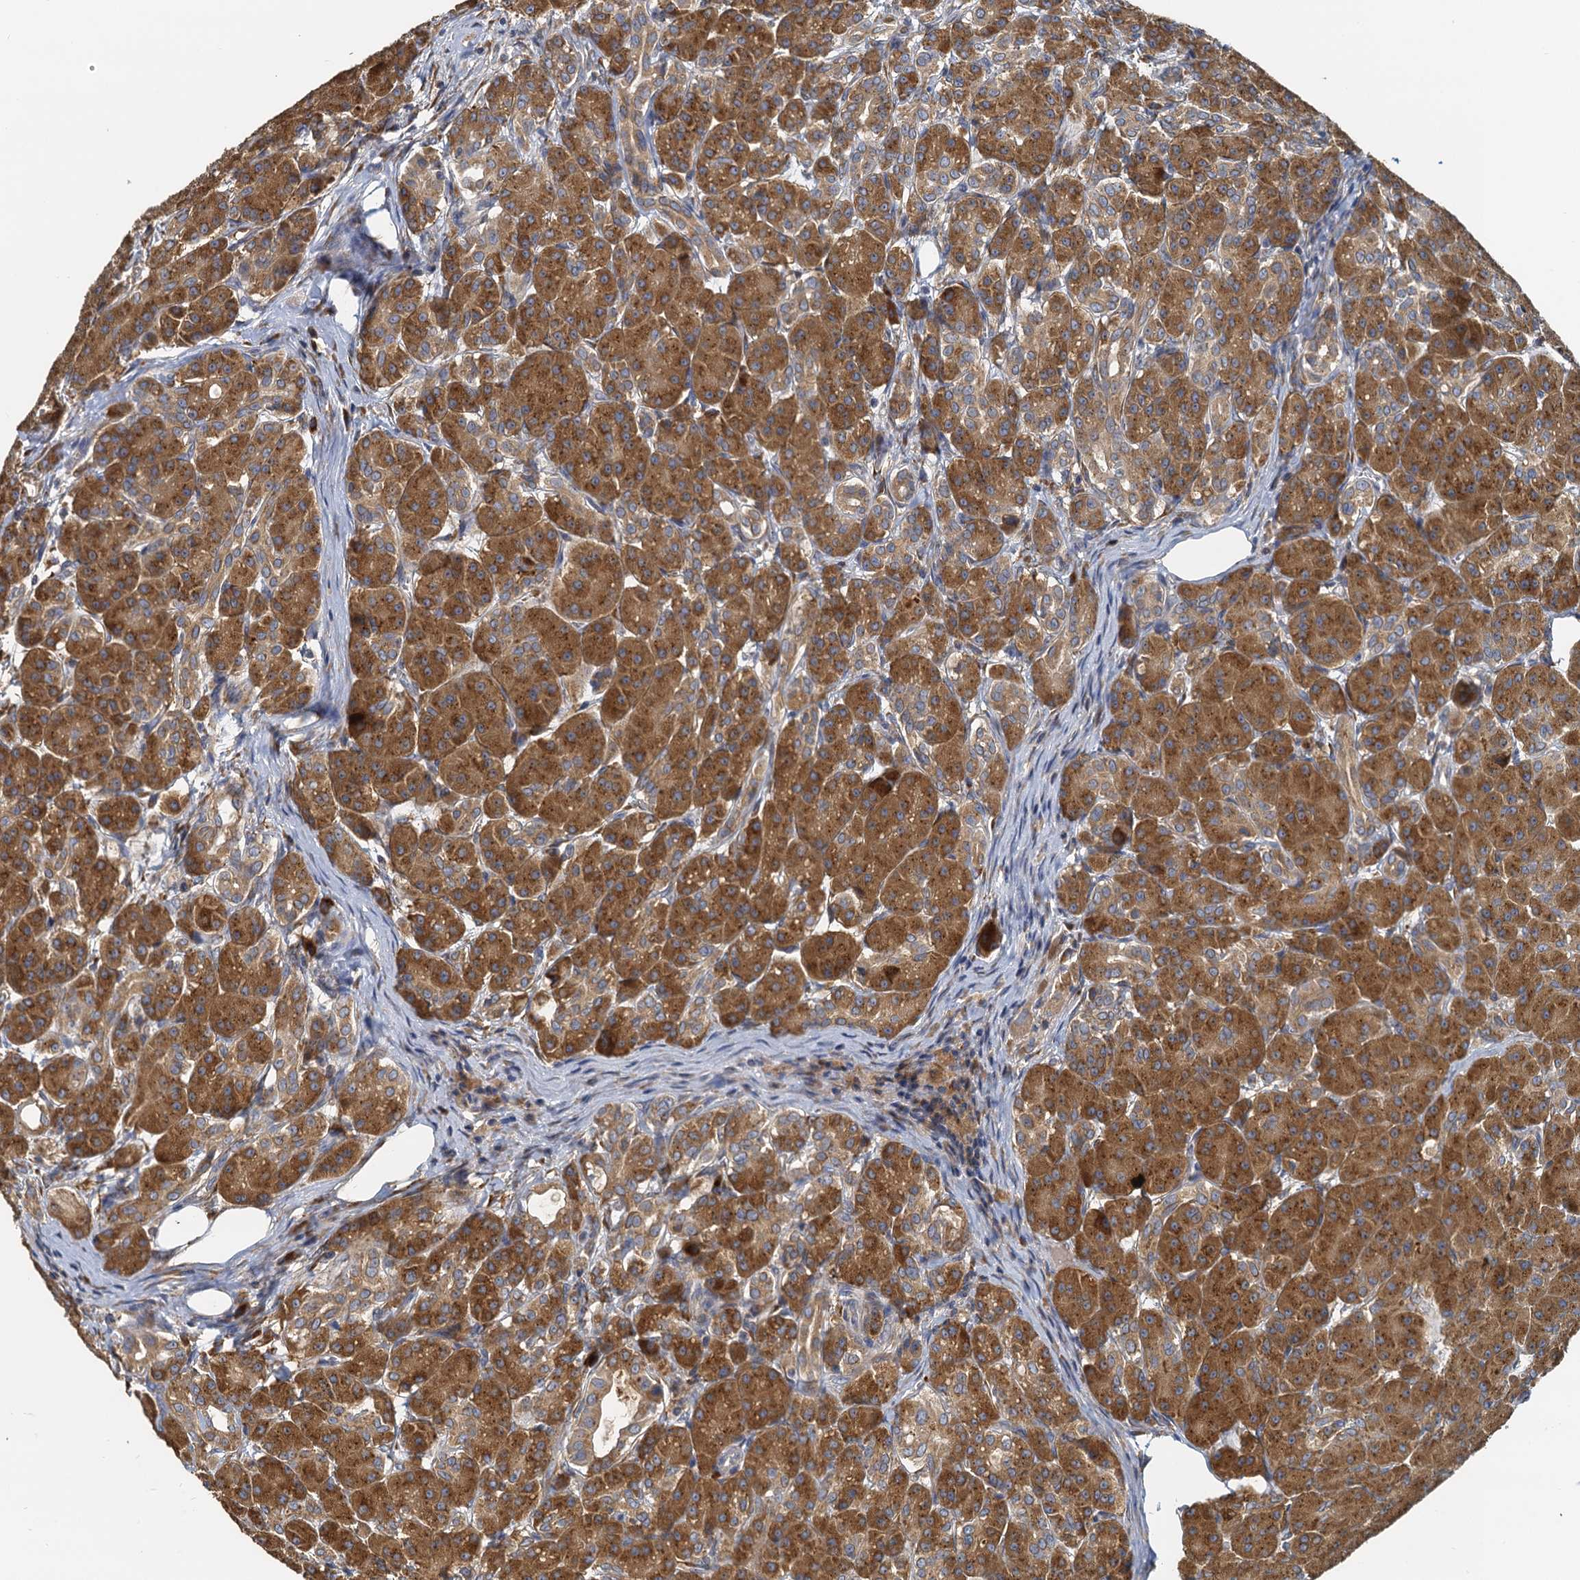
{"staining": {"intensity": "strong", "quantity": ">75%", "location": "cytoplasmic/membranous"}, "tissue": "pancreas", "cell_type": "Exocrine glandular cells", "image_type": "normal", "snomed": [{"axis": "morphology", "description": "Normal tissue, NOS"}, {"axis": "topography", "description": "Pancreas"}], "caption": "Pancreas stained for a protein exhibits strong cytoplasmic/membranous positivity in exocrine glandular cells. (DAB = brown stain, brightfield microscopy at high magnification).", "gene": "NKAPD1", "patient": {"sex": "male", "age": 63}}